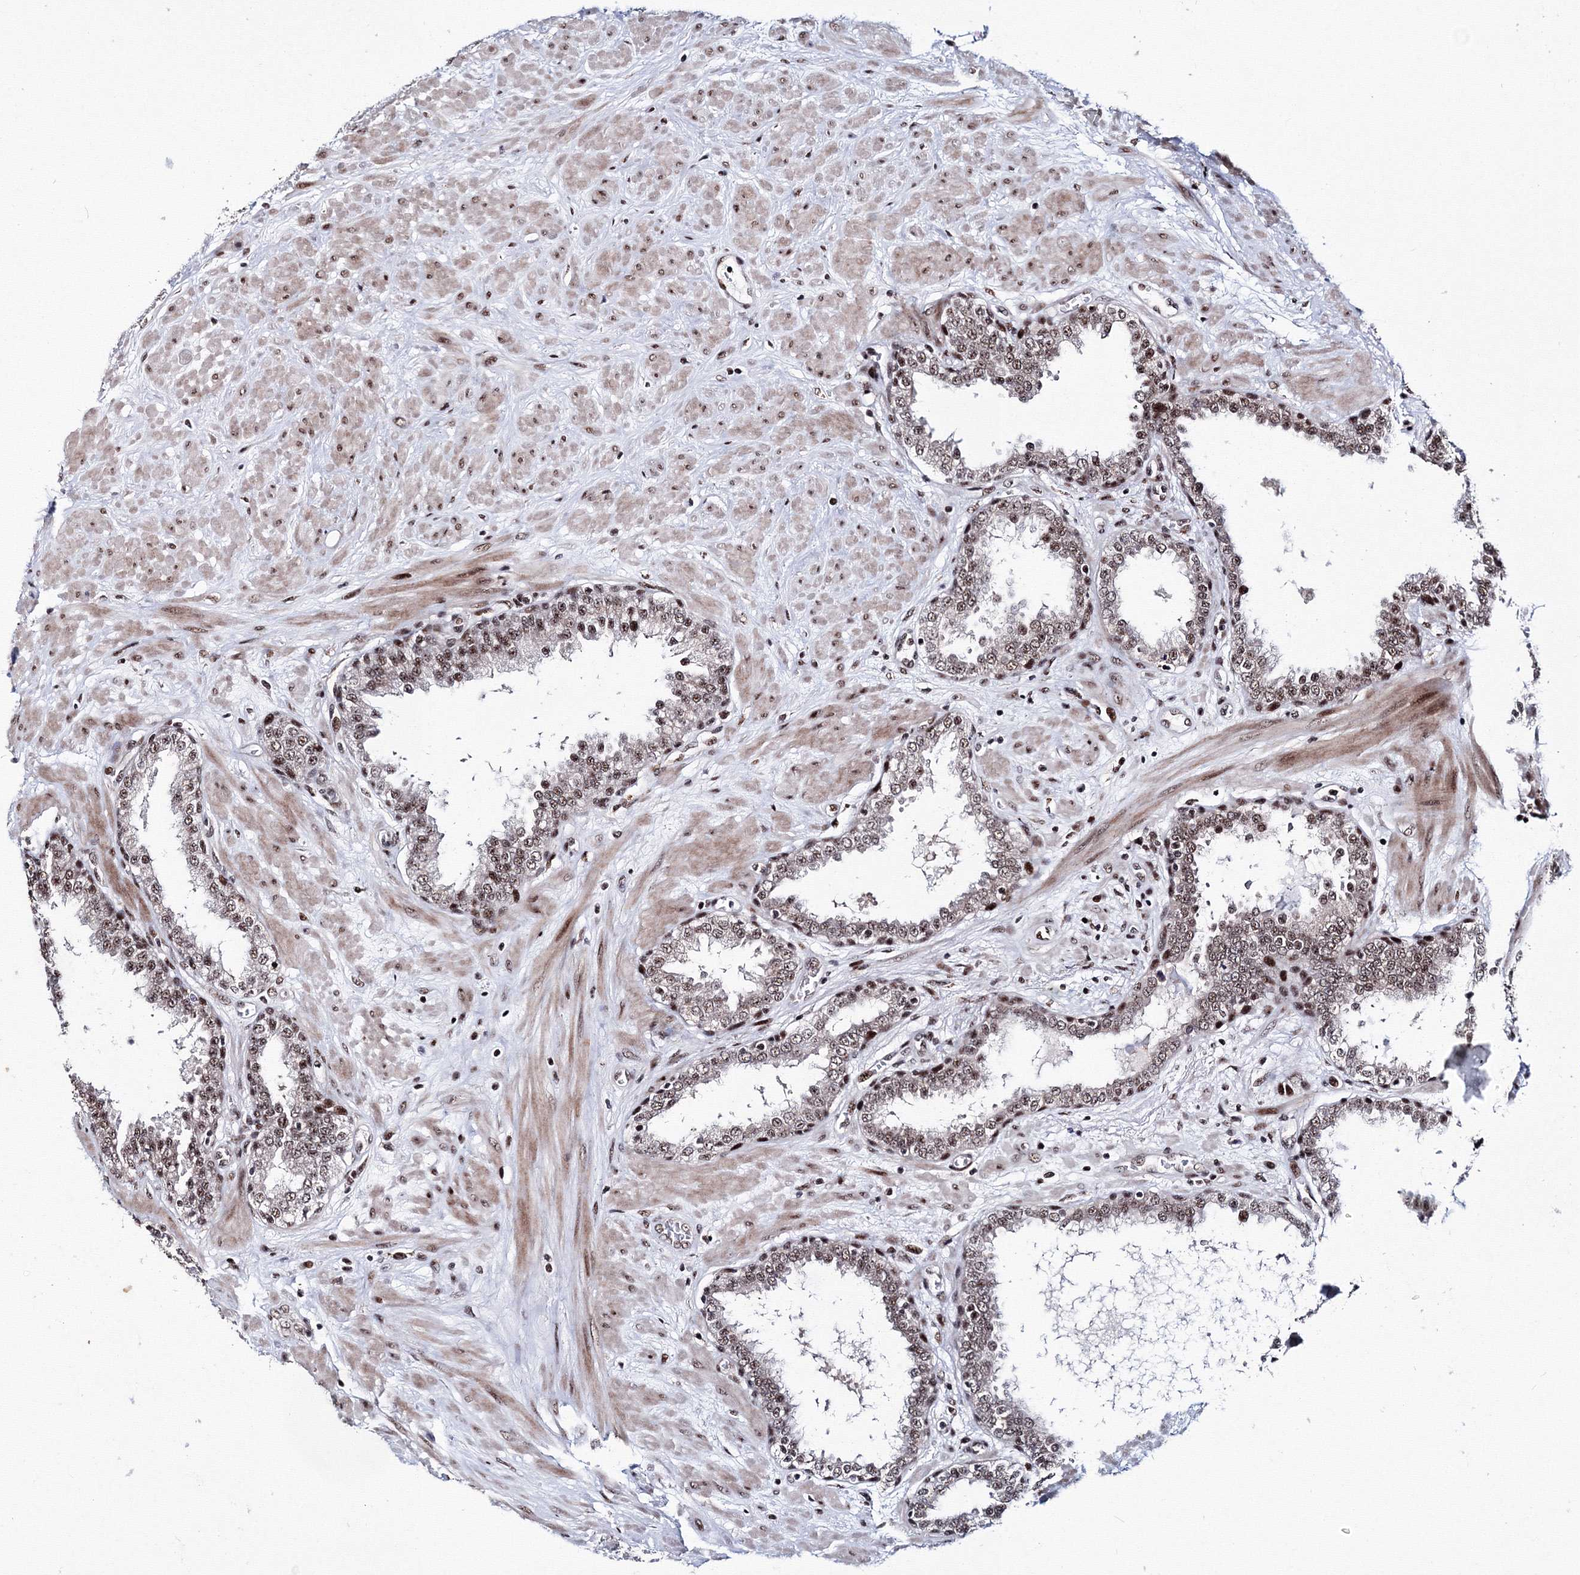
{"staining": {"intensity": "moderate", "quantity": ">75%", "location": "nuclear"}, "tissue": "prostate", "cell_type": "Glandular cells", "image_type": "normal", "snomed": [{"axis": "morphology", "description": "Normal tissue, NOS"}, {"axis": "topography", "description": "Prostate"}], "caption": "Immunohistochemistry (IHC) (DAB (3,3'-diaminobenzidine)) staining of normal prostate reveals moderate nuclear protein staining in approximately >75% of glandular cells.", "gene": "TATDN2", "patient": {"sex": "male", "age": 51}}